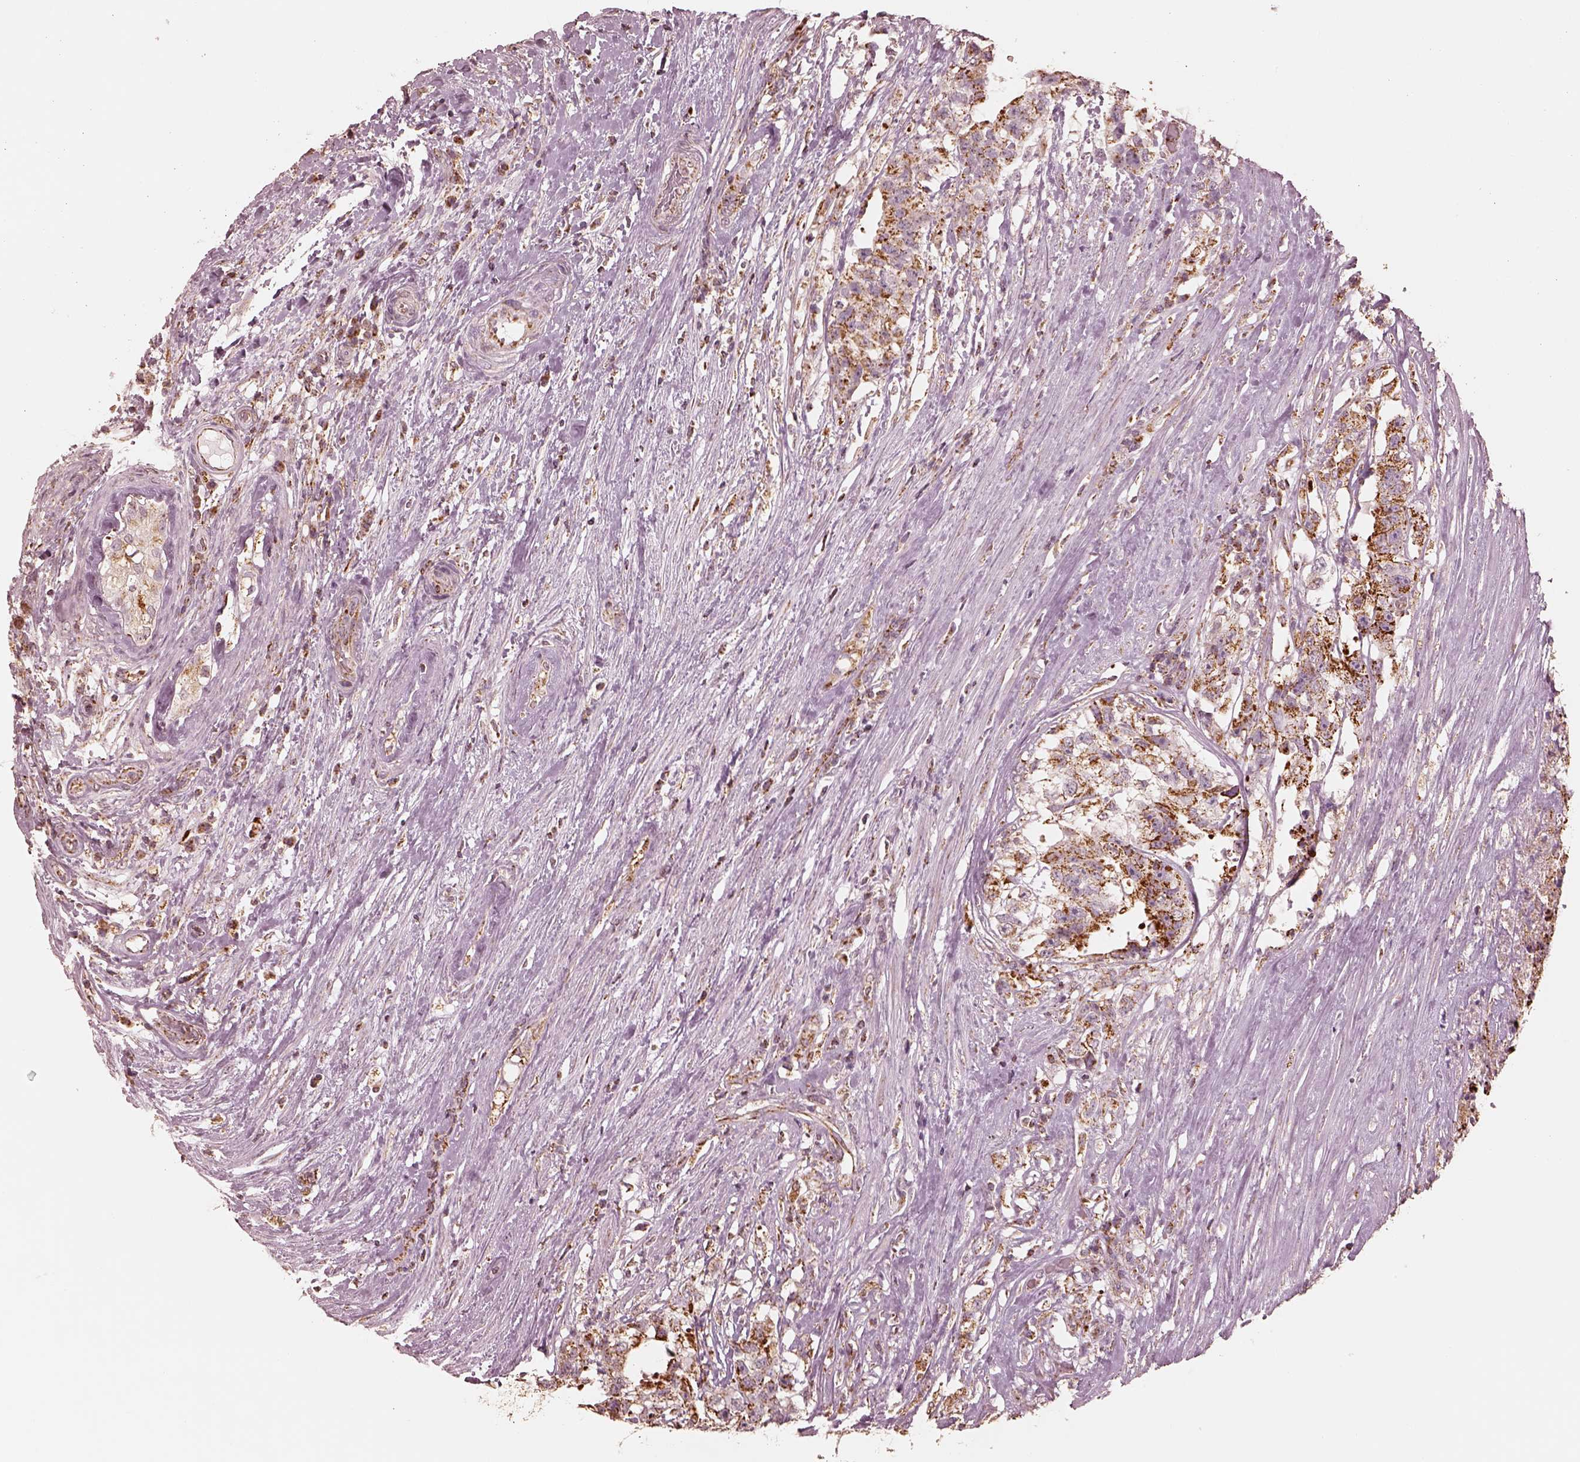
{"staining": {"intensity": "strong", "quantity": ">75%", "location": "cytoplasmic/membranous"}, "tissue": "testis cancer", "cell_type": "Tumor cells", "image_type": "cancer", "snomed": [{"axis": "morphology", "description": "Seminoma, NOS"}, {"axis": "morphology", "description": "Carcinoma, Embryonal, NOS"}, {"axis": "topography", "description": "Testis"}], "caption": "Immunohistochemistry of human seminoma (testis) shows high levels of strong cytoplasmic/membranous expression in approximately >75% of tumor cells.", "gene": "ENTPD6", "patient": {"sex": "male", "age": 41}}